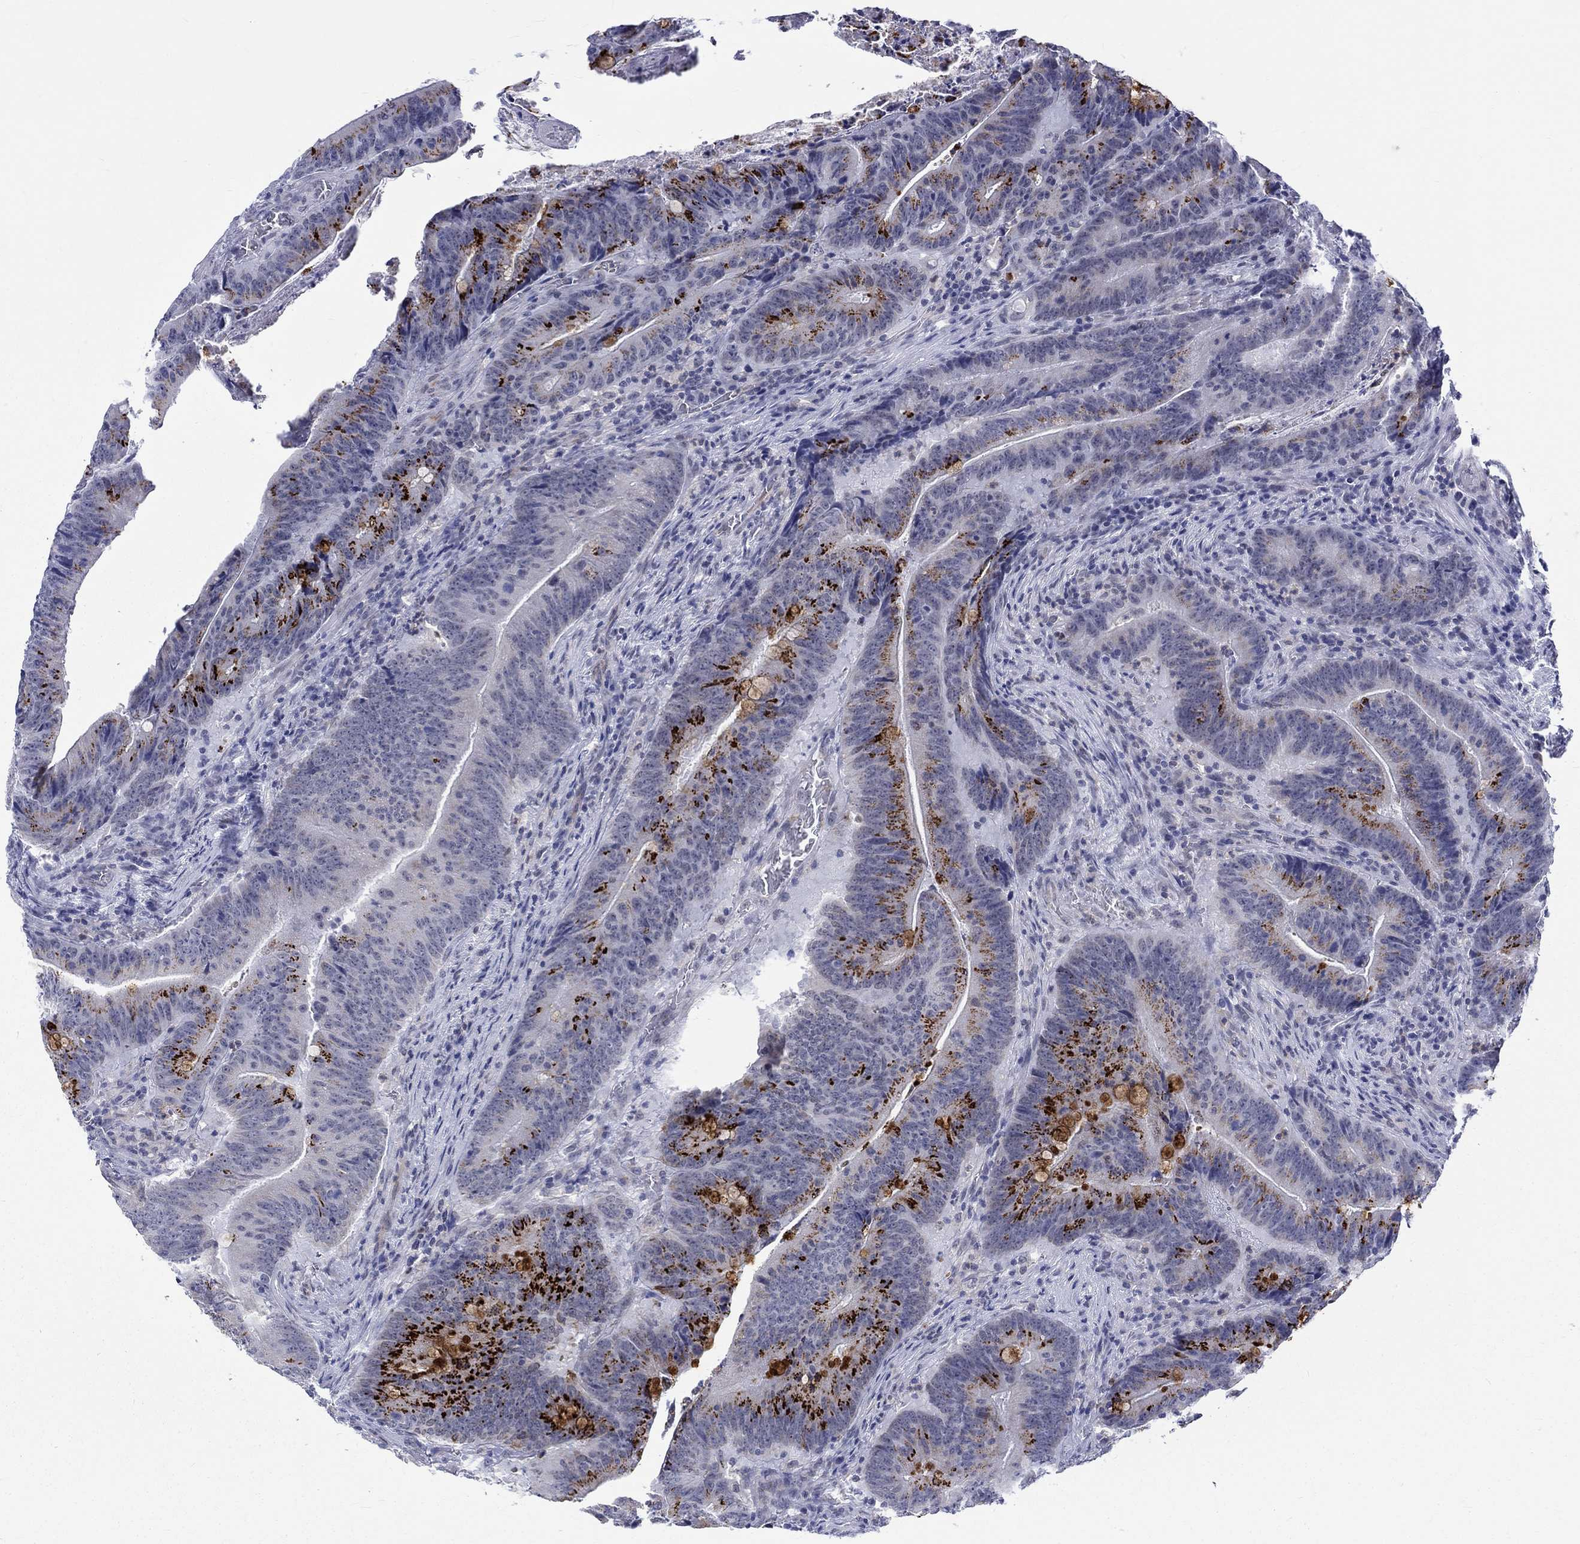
{"staining": {"intensity": "strong", "quantity": "<25%", "location": "cytoplasmic/membranous"}, "tissue": "colorectal cancer", "cell_type": "Tumor cells", "image_type": "cancer", "snomed": [{"axis": "morphology", "description": "Adenocarcinoma, NOS"}, {"axis": "topography", "description": "Colon"}], "caption": "Human adenocarcinoma (colorectal) stained for a protein (brown) shows strong cytoplasmic/membranous positive expression in about <25% of tumor cells.", "gene": "ST6GALNAC1", "patient": {"sex": "female", "age": 87}}